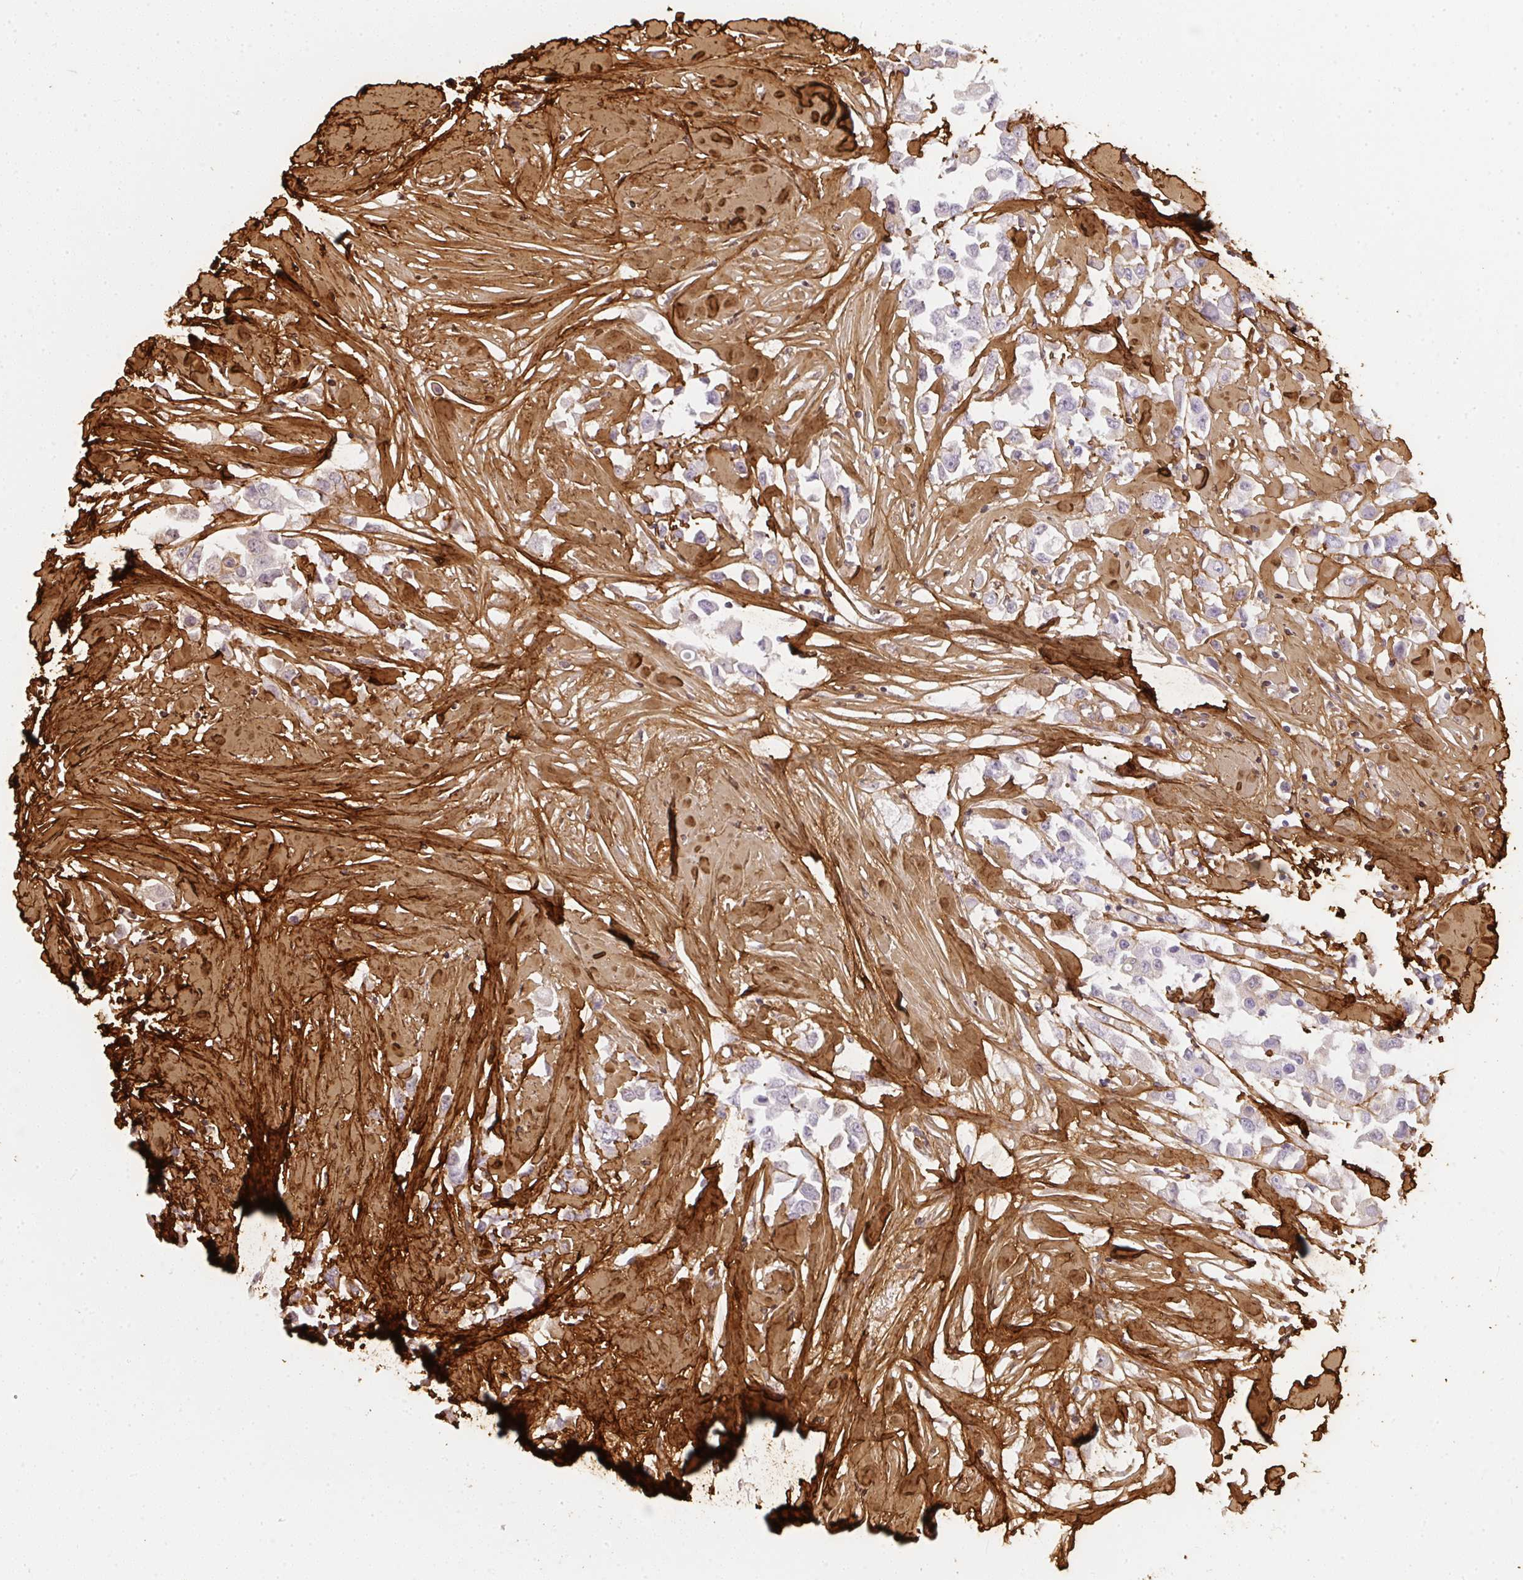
{"staining": {"intensity": "negative", "quantity": "none", "location": "none"}, "tissue": "breast cancer", "cell_type": "Tumor cells", "image_type": "cancer", "snomed": [{"axis": "morphology", "description": "Duct carcinoma"}, {"axis": "topography", "description": "Breast"}], "caption": "DAB (3,3'-diaminobenzidine) immunohistochemical staining of breast cancer demonstrates no significant positivity in tumor cells. The staining was performed using DAB to visualize the protein expression in brown, while the nuclei were stained in blue with hematoxylin (Magnification: 20x).", "gene": "COL3A1", "patient": {"sex": "female", "age": 61}}